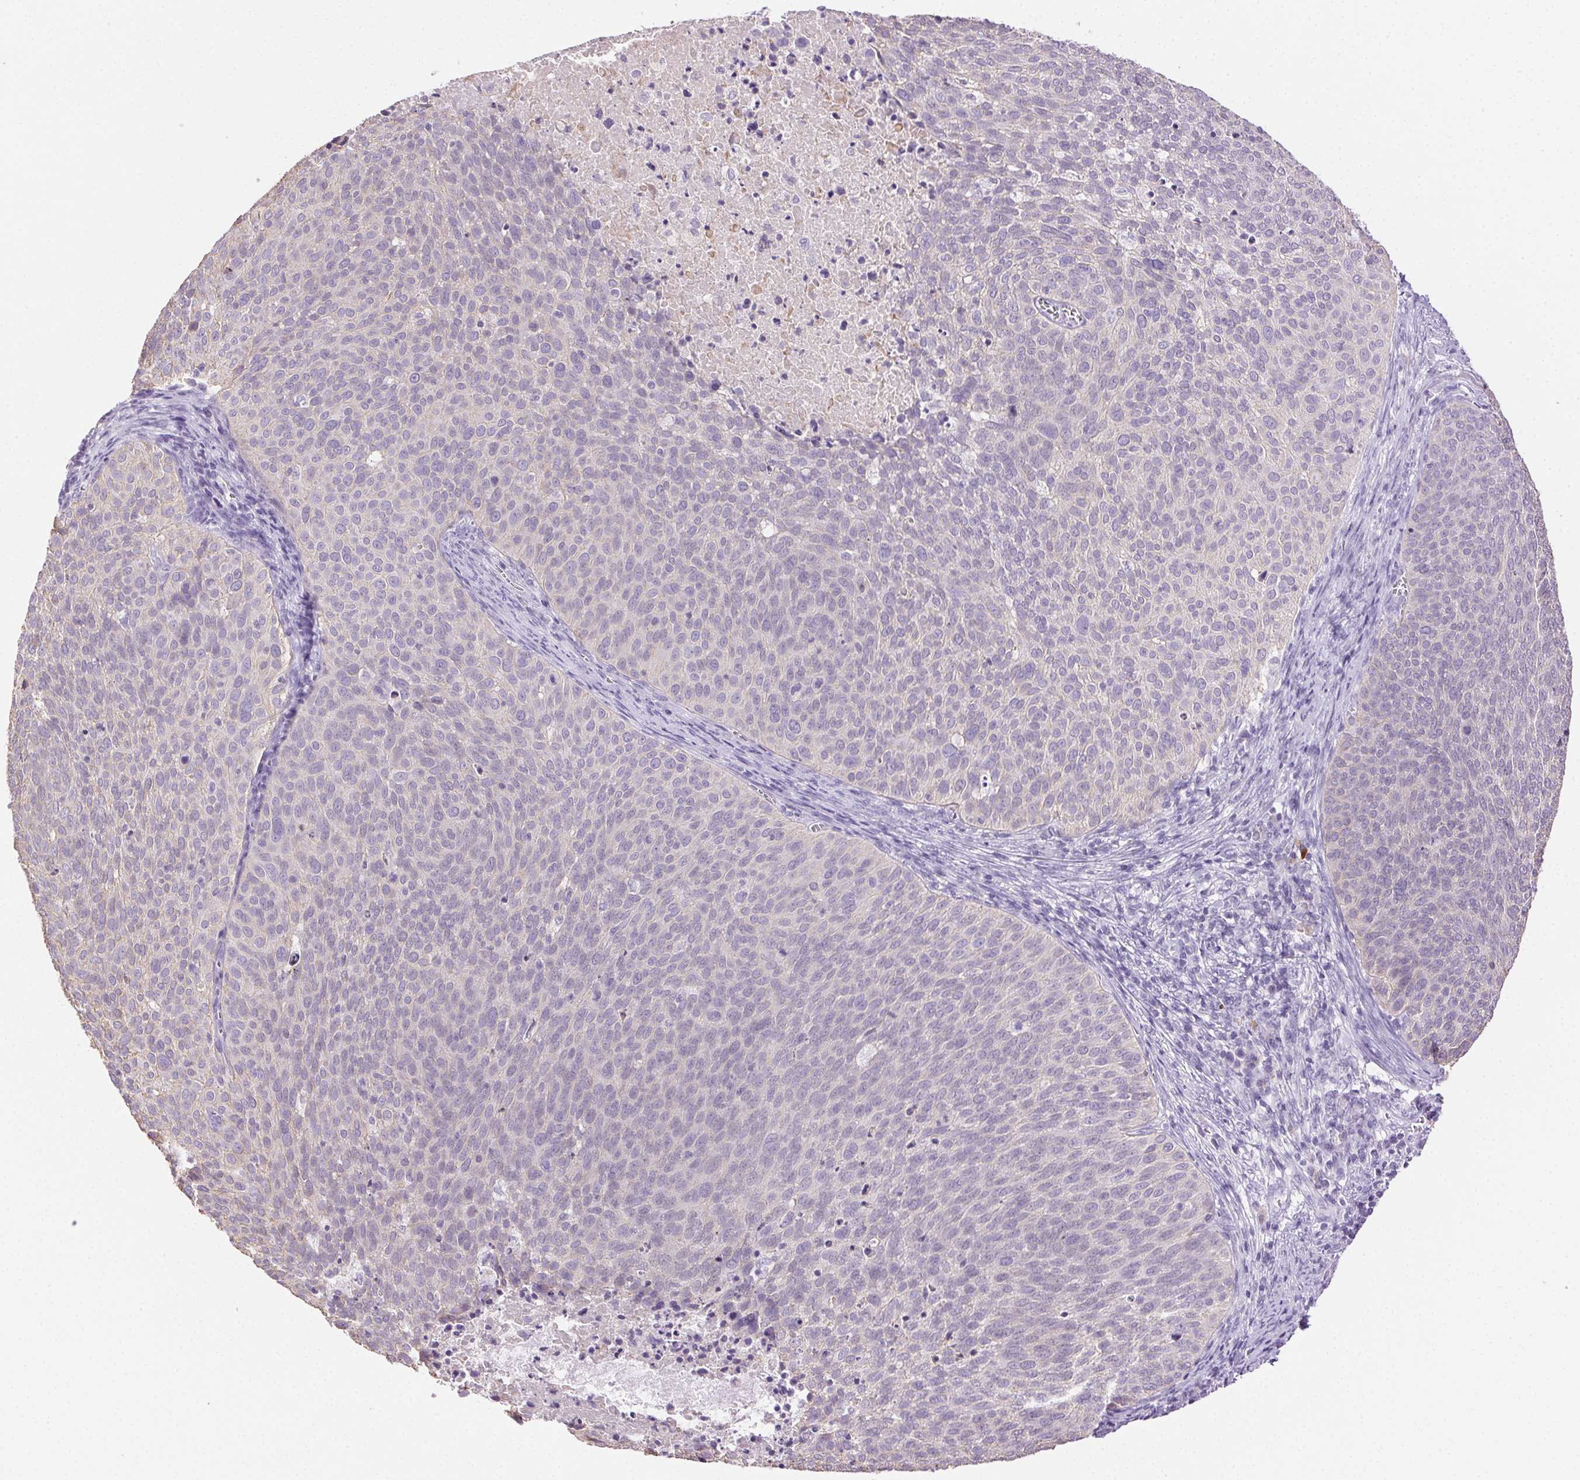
{"staining": {"intensity": "negative", "quantity": "none", "location": "none"}, "tissue": "cervical cancer", "cell_type": "Tumor cells", "image_type": "cancer", "snomed": [{"axis": "morphology", "description": "Squamous cell carcinoma, NOS"}, {"axis": "topography", "description": "Cervix"}], "caption": "Tumor cells are negative for brown protein staining in cervical cancer (squamous cell carcinoma).", "gene": "CLDN10", "patient": {"sex": "female", "age": 39}}